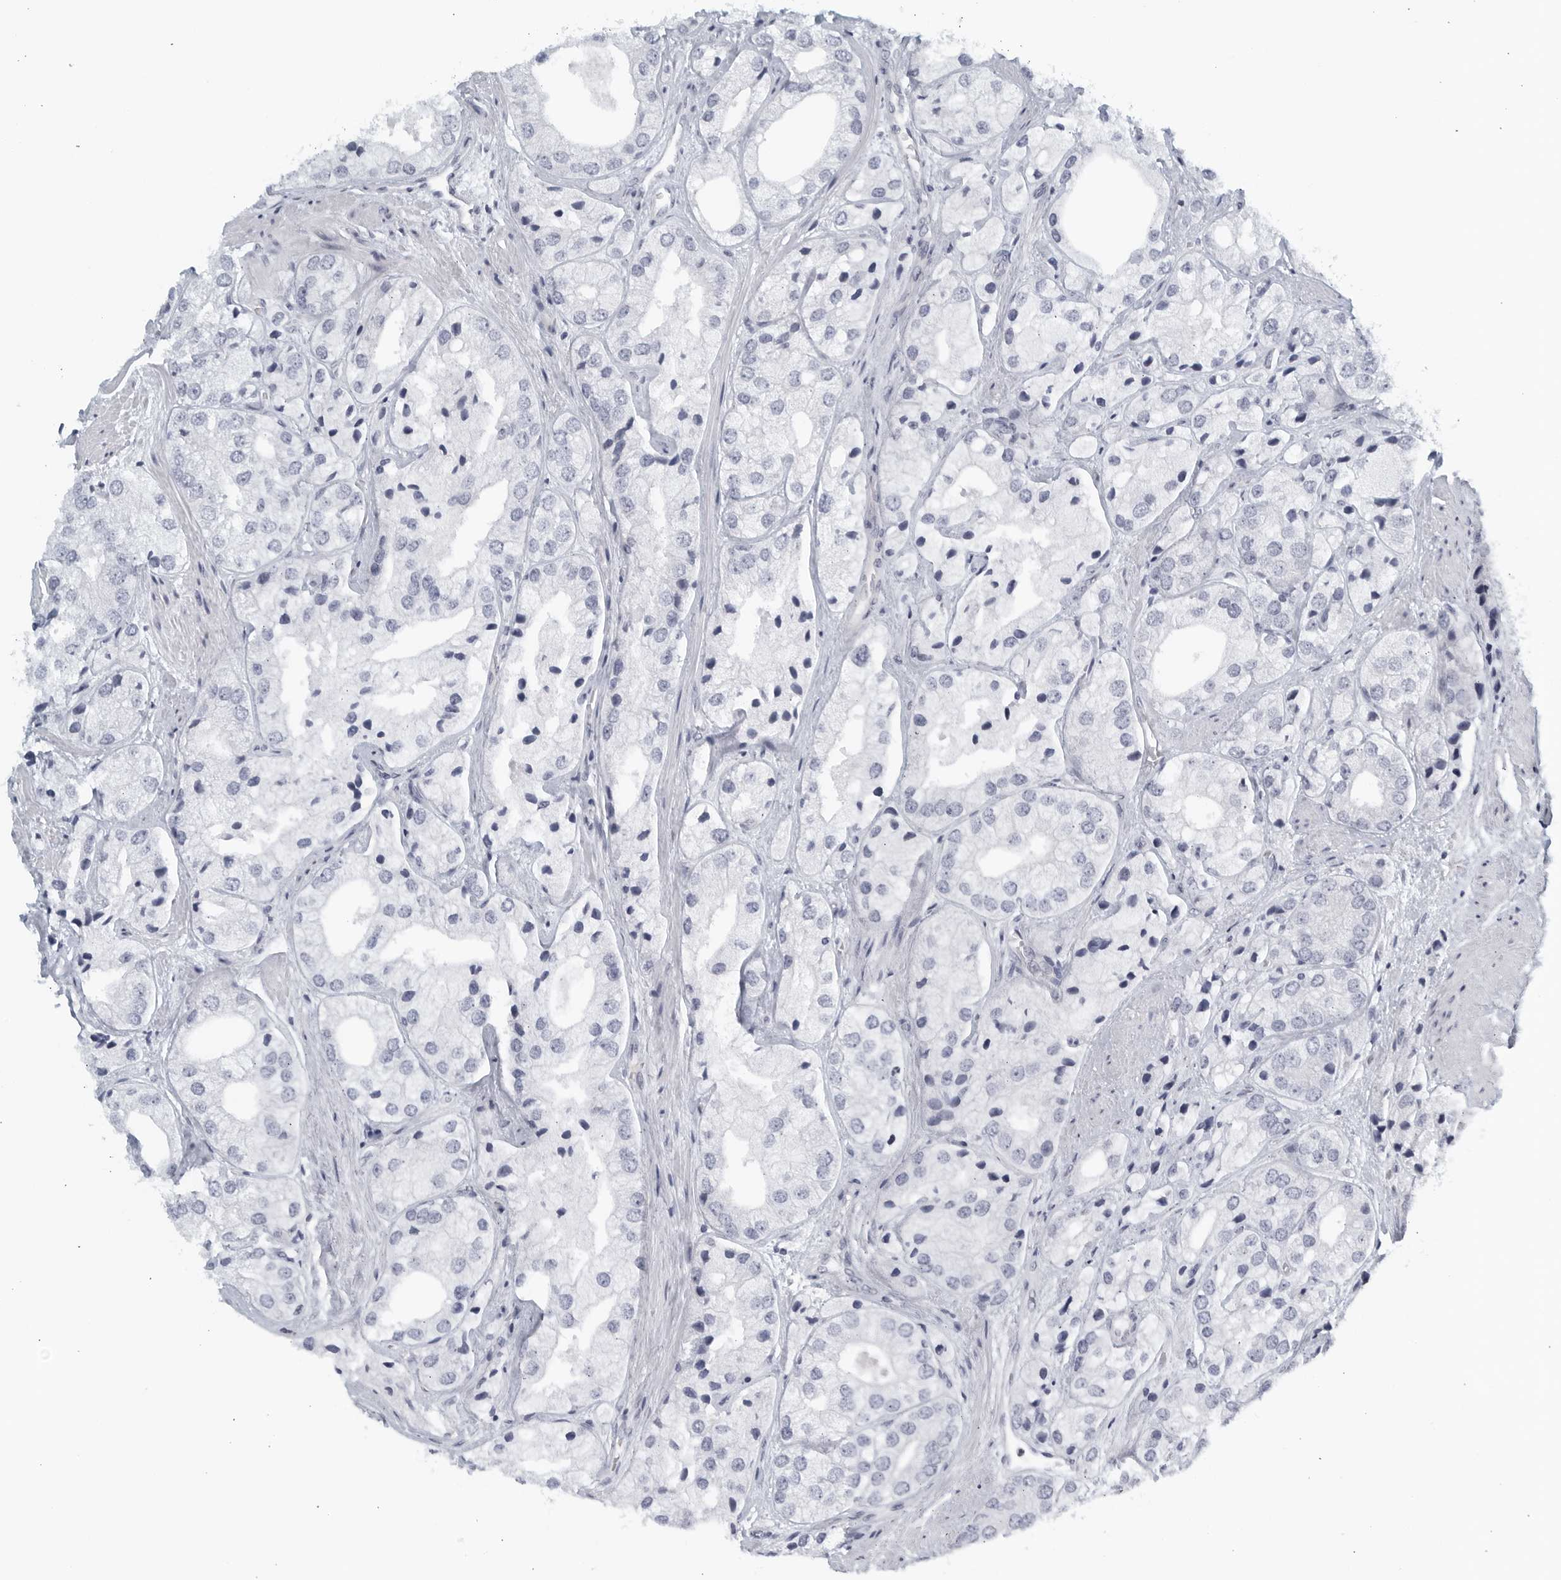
{"staining": {"intensity": "negative", "quantity": "none", "location": "none"}, "tissue": "prostate cancer", "cell_type": "Tumor cells", "image_type": "cancer", "snomed": [{"axis": "morphology", "description": "Adenocarcinoma, High grade"}, {"axis": "topography", "description": "Prostate"}], "caption": "This is an immunohistochemistry photomicrograph of prostate high-grade adenocarcinoma. There is no expression in tumor cells.", "gene": "KLK7", "patient": {"sex": "male", "age": 50}}